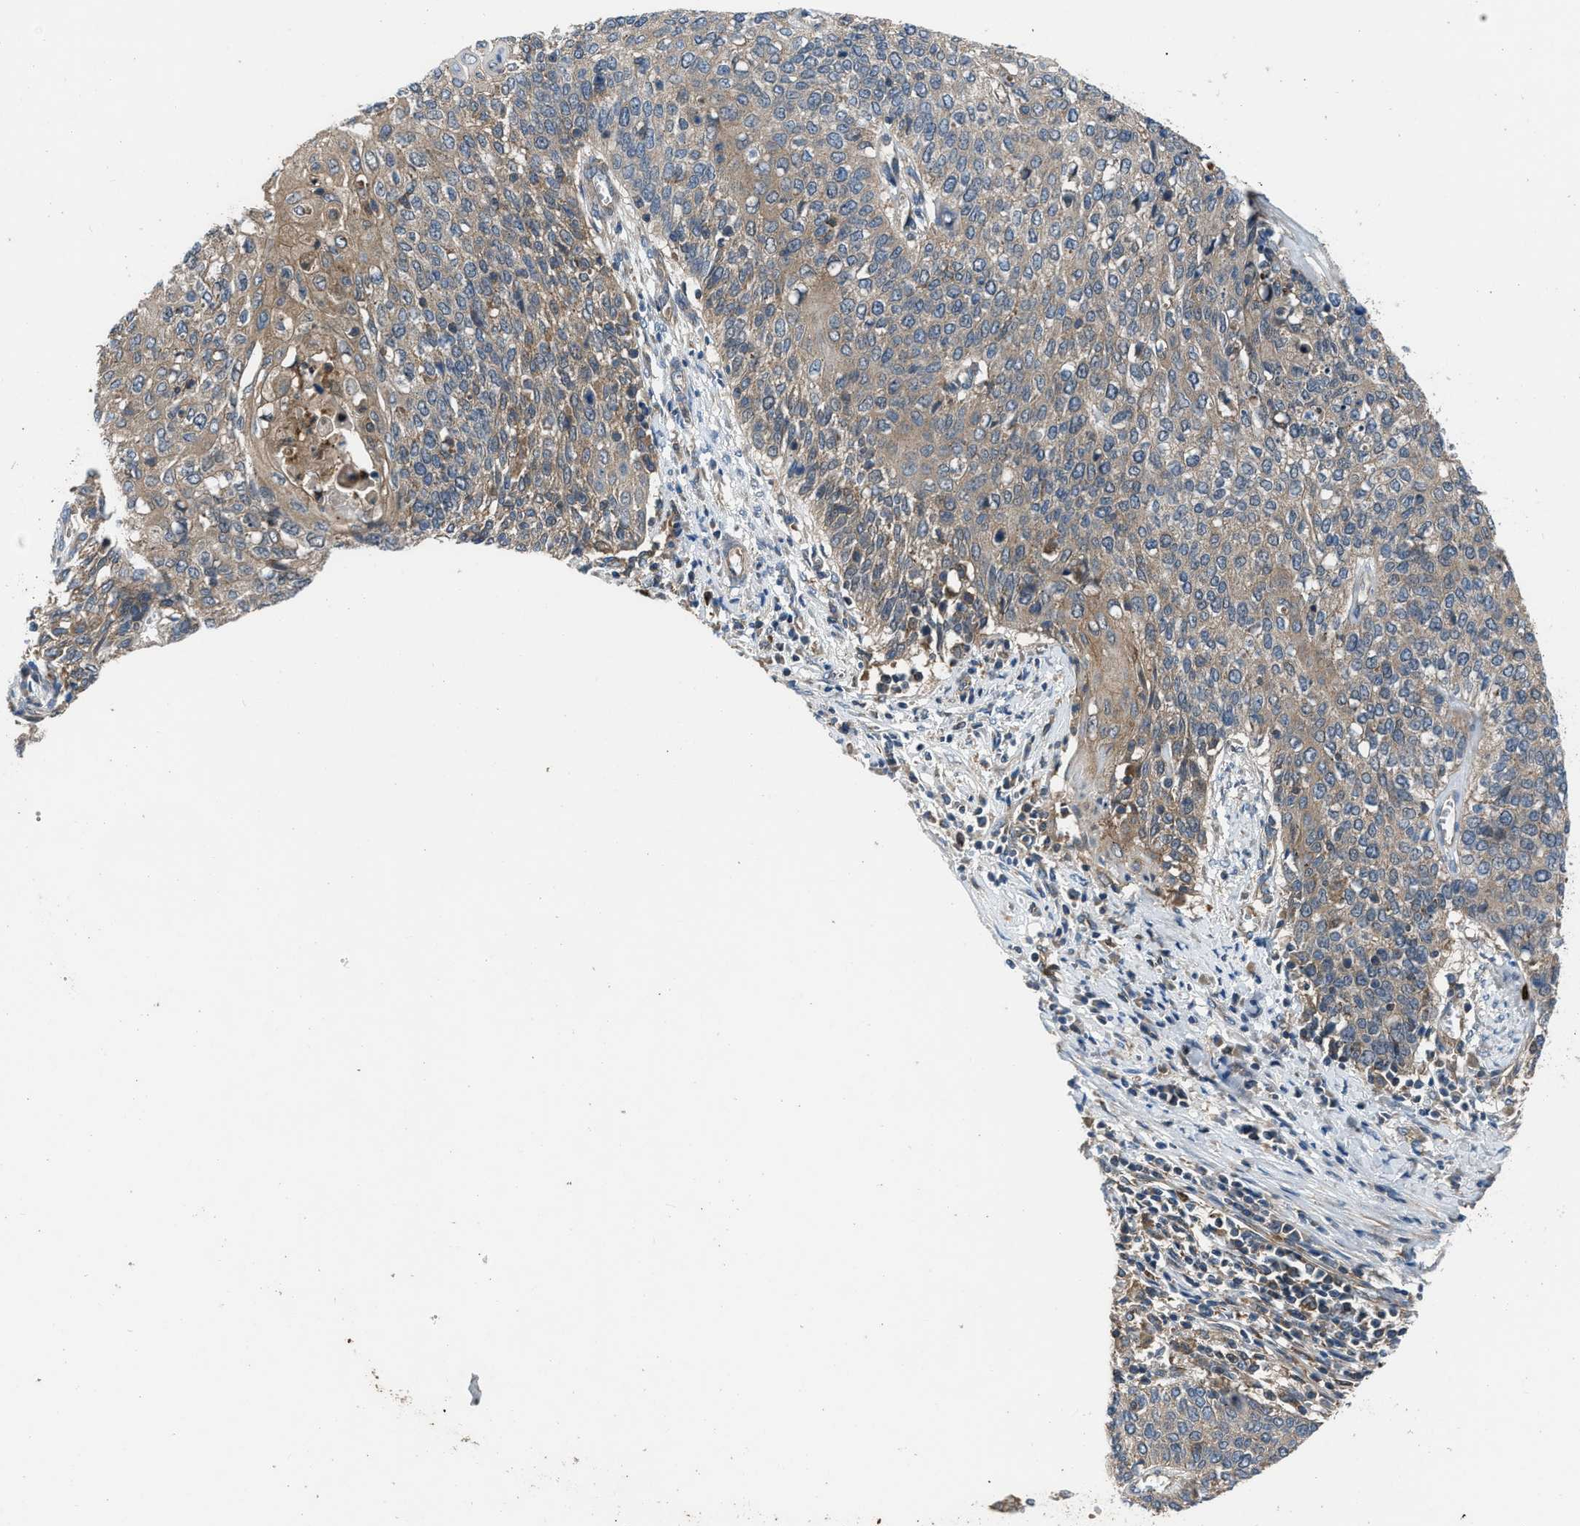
{"staining": {"intensity": "moderate", "quantity": ">75%", "location": "cytoplasmic/membranous"}, "tissue": "cervical cancer", "cell_type": "Tumor cells", "image_type": "cancer", "snomed": [{"axis": "morphology", "description": "Squamous cell carcinoma, NOS"}, {"axis": "topography", "description": "Cervix"}], "caption": "Cervical cancer stained with DAB (3,3'-diaminobenzidine) immunohistochemistry (IHC) exhibits medium levels of moderate cytoplasmic/membranous staining in about >75% of tumor cells. (brown staining indicates protein expression, while blue staining denotes nuclei).", "gene": "USP25", "patient": {"sex": "female", "age": 39}}